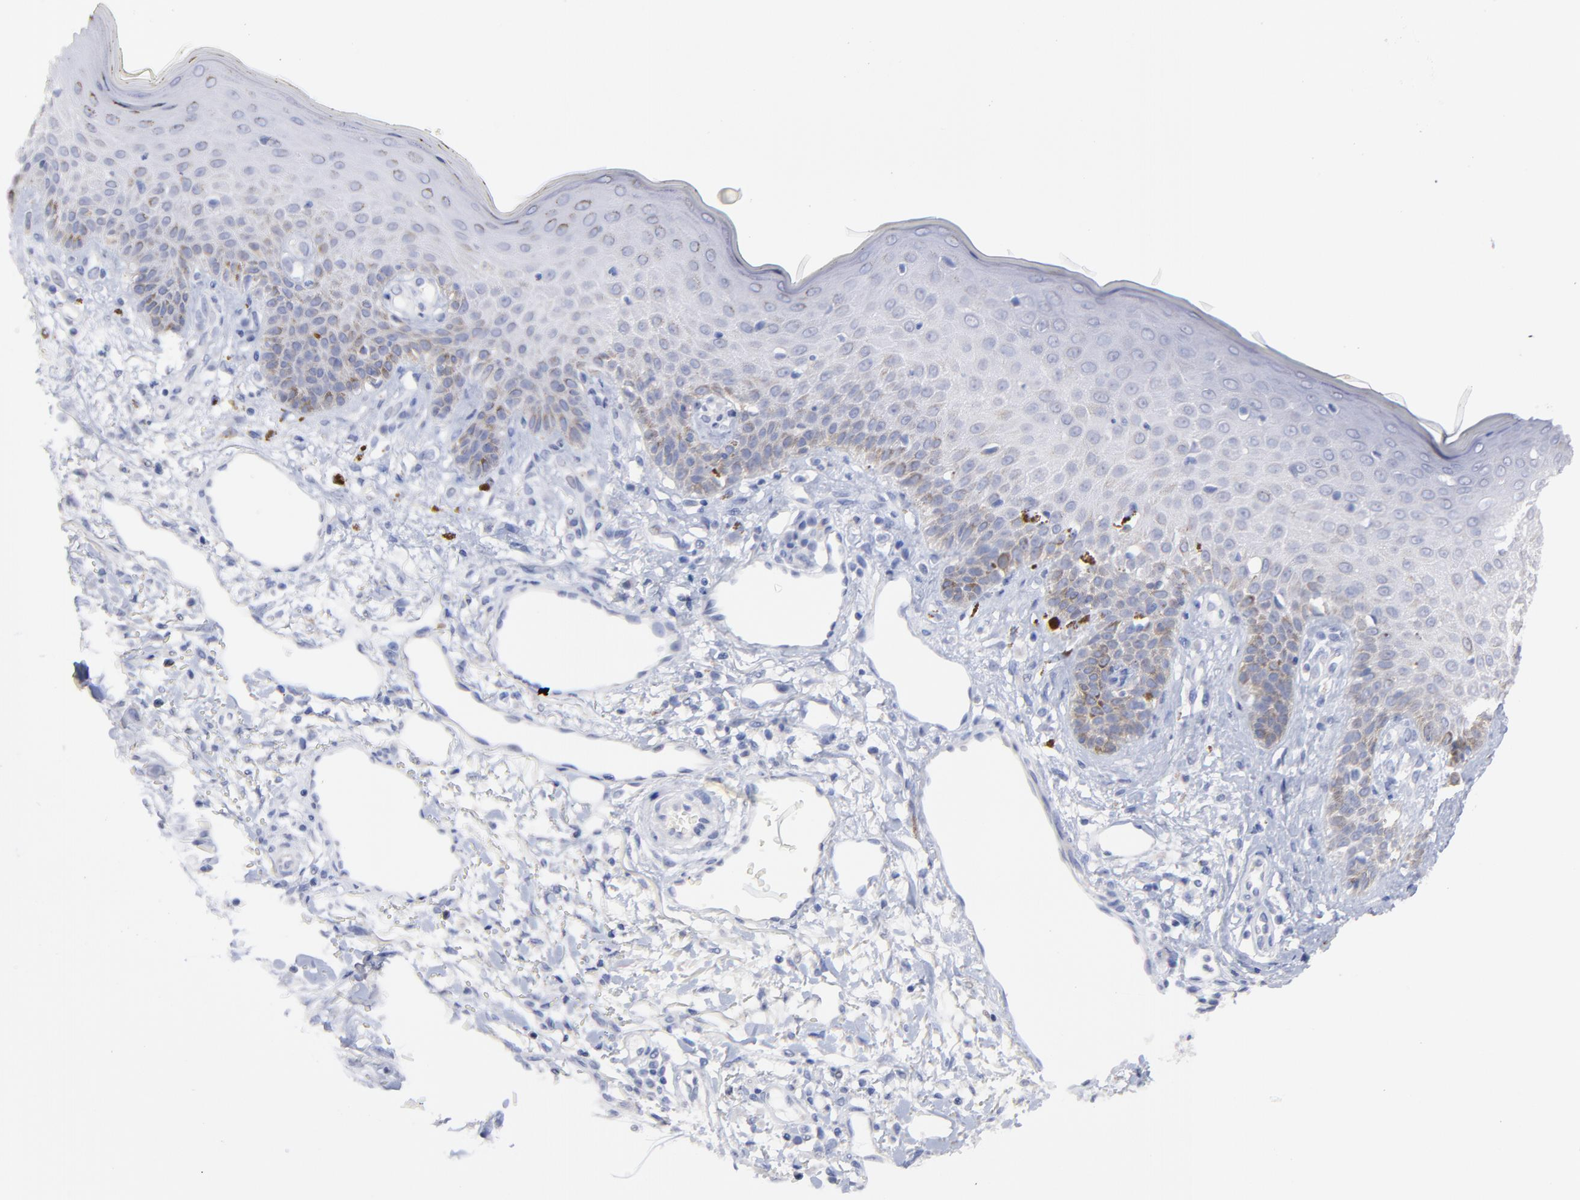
{"staining": {"intensity": "negative", "quantity": "none", "location": "none"}, "tissue": "skin cancer", "cell_type": "Tumor cells", "image_type": "cancer", "snomed": [{"axis": "morphology", "description": "Squamous cell carcinoma, NOS"}, {"axis": "topography", "description": "Skin"}], "caption": "An immunohistochemistry histopathology image of skin squamous cell carcinoma is shown. There is no staining in tumor cells of skin squamous cell carcinoma.", "gene": "CFAP57", "patient": {"sex": "female", "age": 59}}